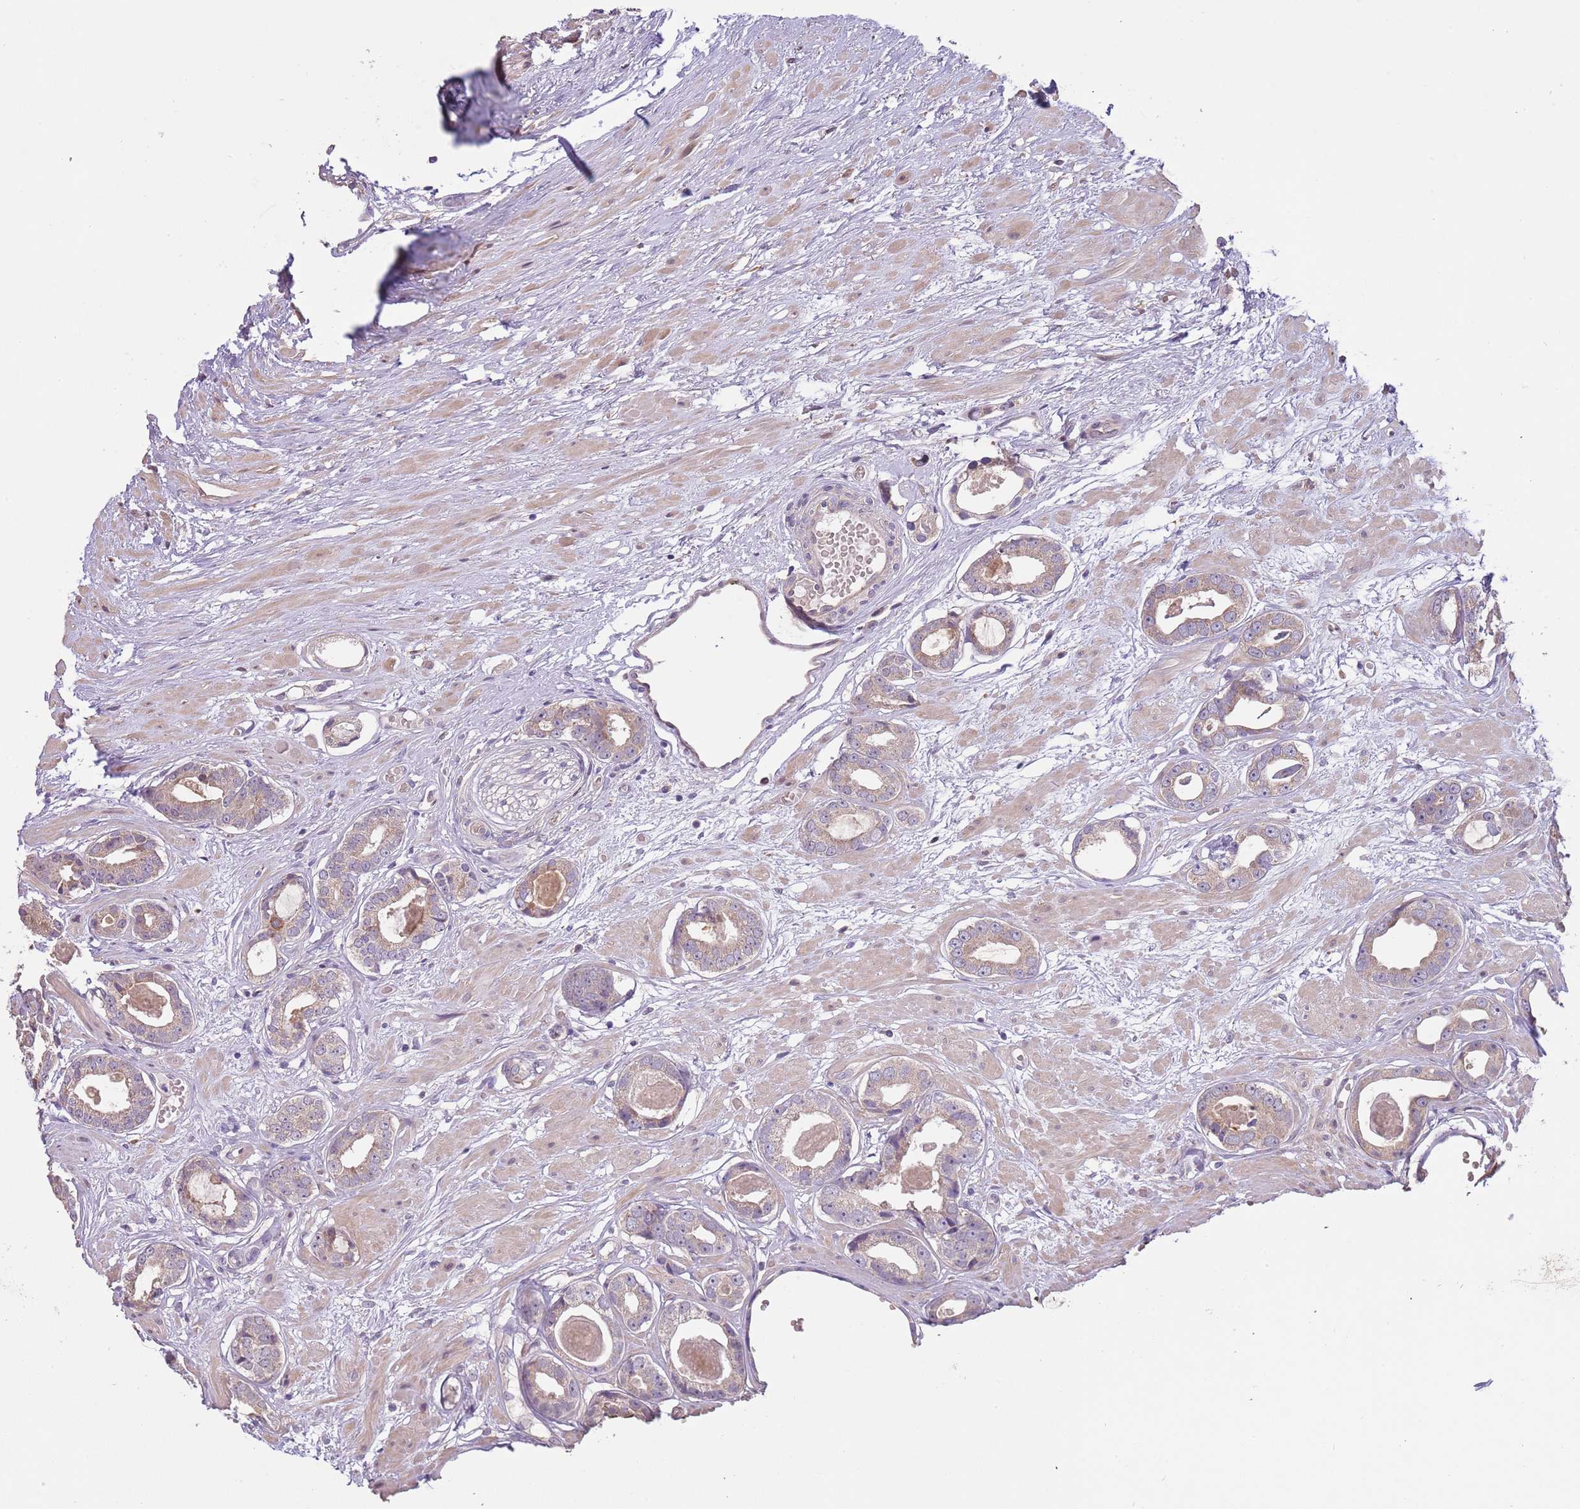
{"staining": {"intensity": "weak", "quantity": ">75%", "location": "cytoplasmic/membranous"}, "tissue": "prostate cancer", "cell_type": "Tumor cells", "image_type": "cancer", "snomed": [{"axis": "morphology", "description": "Adenocarcinoma, Low grade"}, {"axis": "topography", "description": "Prostate"}], "caption": "Immunohistochemical staining of human prostate cancer reveals weak cytoplasmic/membranous protein staining in about >75% of tumor cells. Nuclei are stained in blue.", "gene": "LIPJ", "patient": {"sex": "male", "age": 64}}